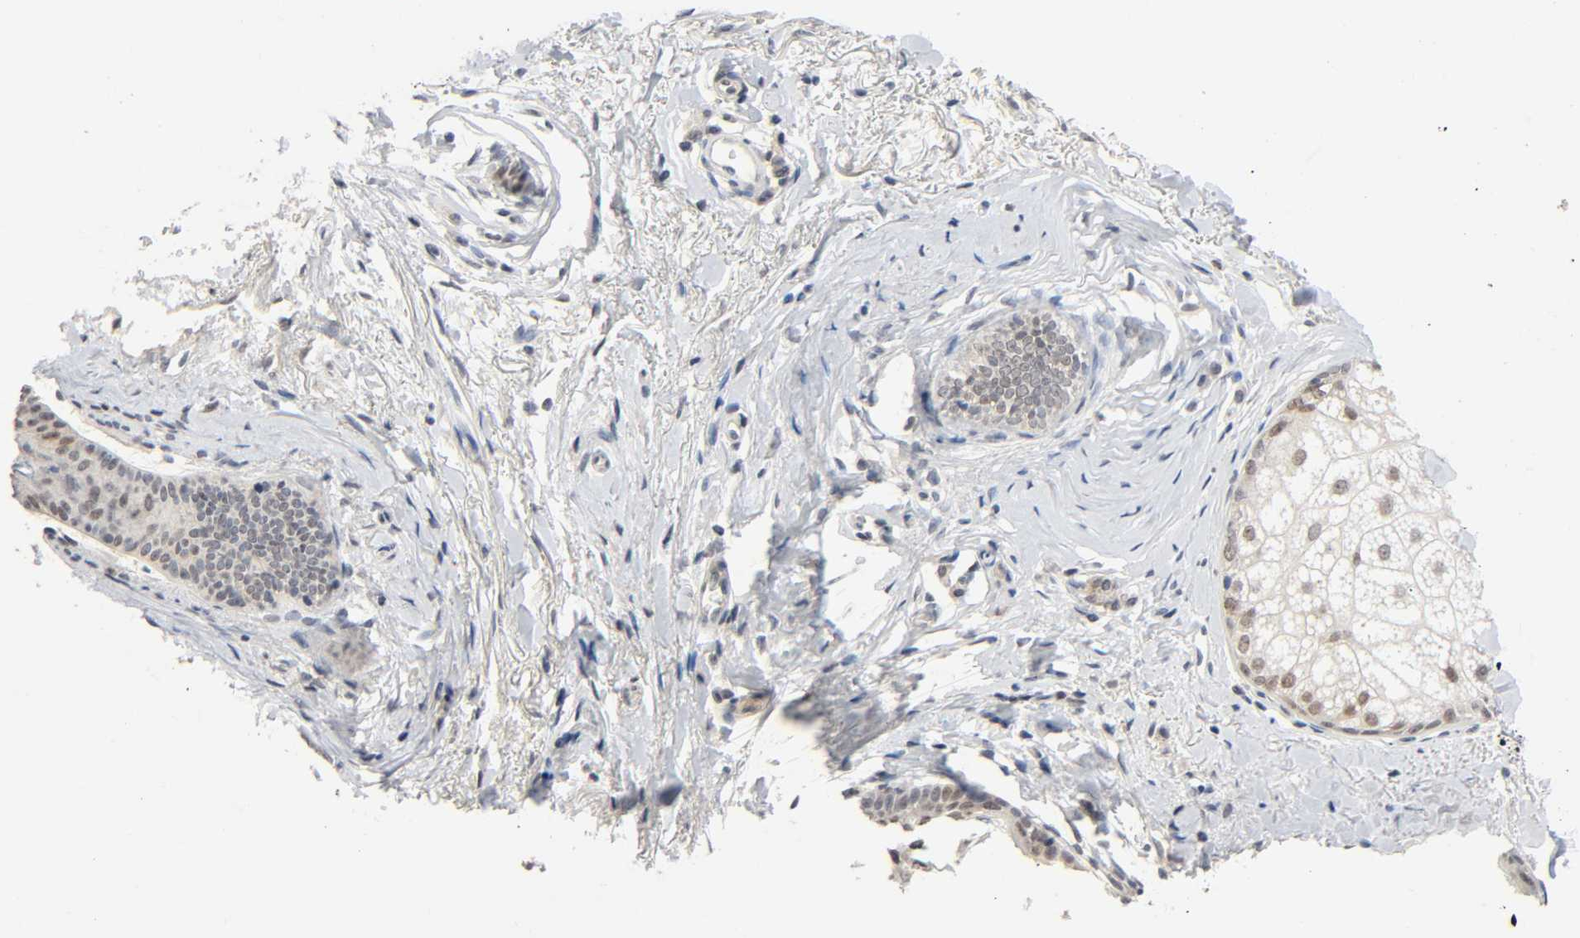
{"staining": {"intensity": "weak", "quantity": "25%-75%", "location": "nuclear"}, "tissue": "skin cancer", "cell_type": "Tumor cells", "image_type": "cancer", "snomed": [{"axis": "morphology", "description": "Normal tissue, NOS"}, {"axis": "morphology", "description": "Basal cell carcinoma"}, {"axis": "topography", "description": "Skin"}], "caption": "Immunohistochemistry of human skin cancer reveals low levels of weak nuclear positivity in approximately 25%-75% of tumor cells.", "gene": "MAPKAPK5", "patient": {"sex": "female", "age": 69}}